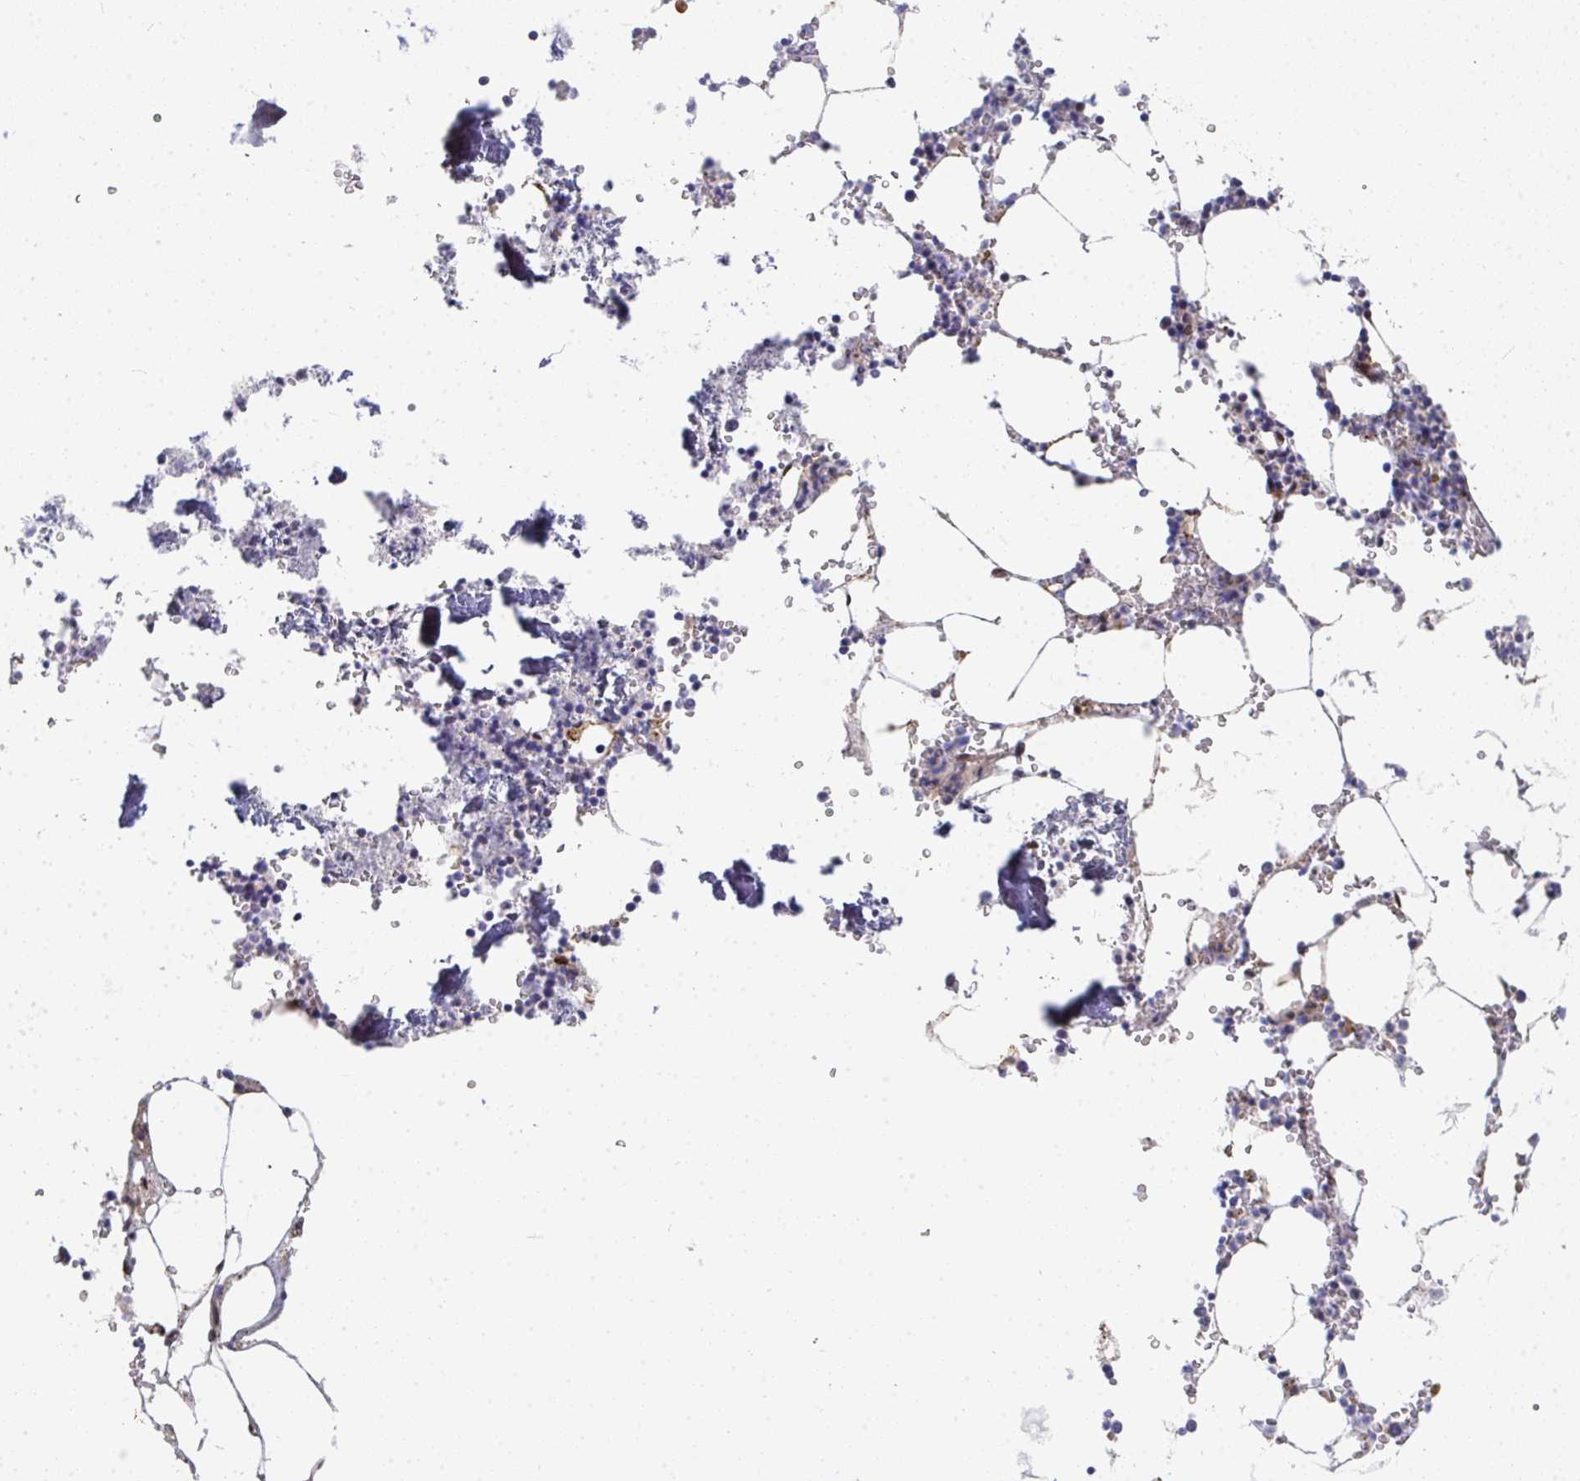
{"staining": {"intensity": "moderate", "quantity": "<25%", "location": "cytoplasmic/membranous"}, "tissue": "bone marrow", "cell_type": "Hematopoietic cells", "image_type": "normal", "snomed": [{"axis": "morphology", "description": "Normal tissue, NOS"}, {"axis": "topography", "description": "Bone marrow"}], "caption": "The image reveals staining of normal bone marrow, revealing moderate cytoplasmic/membranous protein expression (brown color) within hematopoietic cells.", "gene": "ZIC3", "patient": {"sex": "male", "age": 54}}